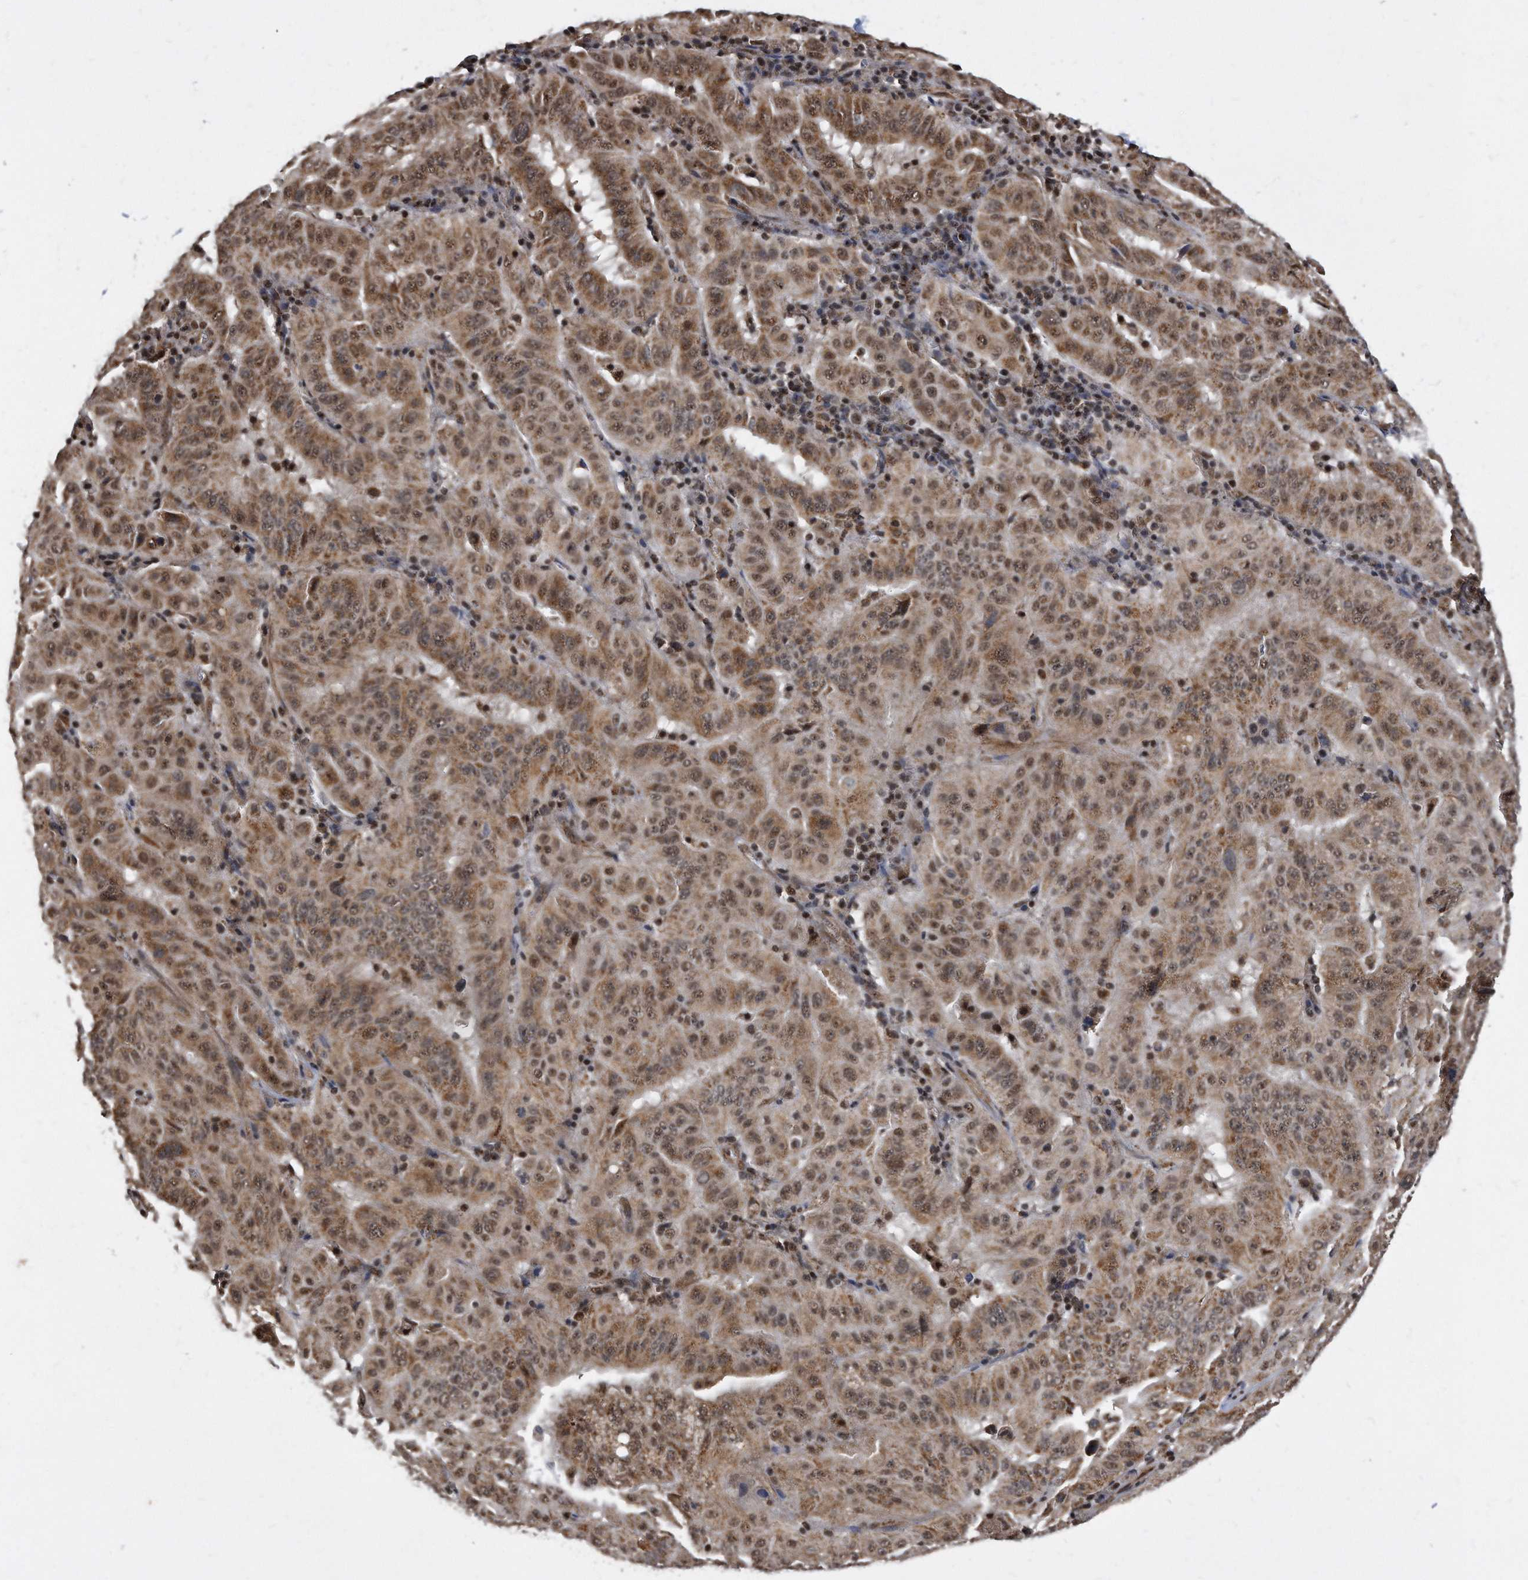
{"staining": {"intensity": "moderate", "quantity": ">75%", "location": "cytoplasmic/membranous,nuclear"}, "tissue": "pancreatic cancer", "cell_type": "Tumor cells", "image_type": "cancer", "snomed": [{"axis": "morphology", "description": "Adenocarcinoma, NOS"}, {"axis": "topography", "description": "Pancreas"}], "caption": "Pancreatic adenocarcinoma stained with a protein marker shows moderate staining in tumor cells.", "gene": "DUSP22", "patient": {"sex": "male", "age": 63}}